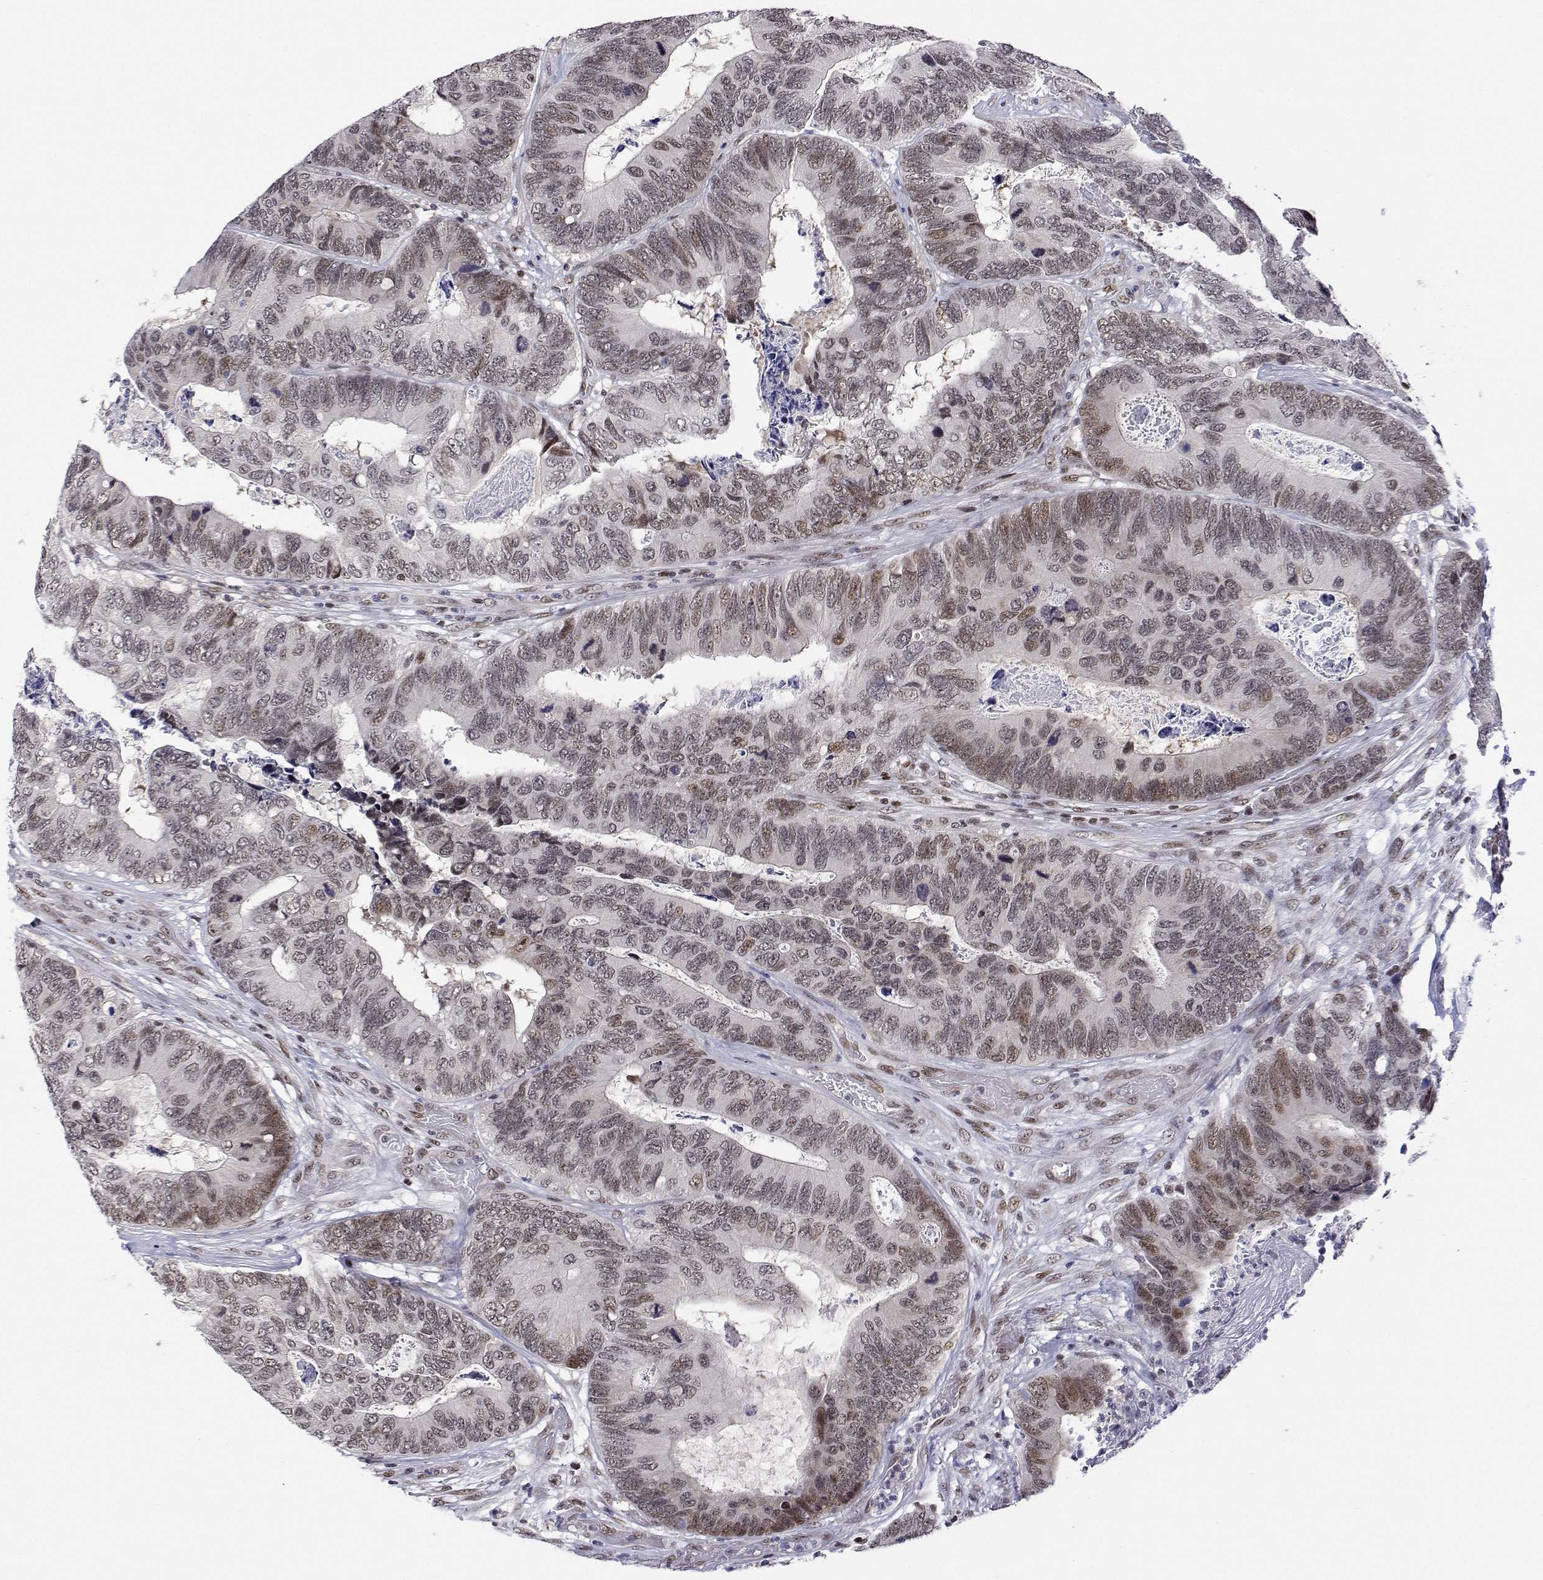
{"staining": {"intensity": "moderate", "quantity": "25%-75%", "location": "nuclear"}, "tissue": "colorectal cancer", "cell_type": "Tumor cells", "image_type": "cancer", "snomed": [{"axis": "morphology", "description": "Adenocarcinoma, NOS"}, {"axis": "topography", "description": "Colon"}], "caption": "The immunohistochemical stain shows moderate nuclear positivity in tumor cells of colorectal adenocarcinoma tissue. (Stains: DAB (3,3'-diaminobenzidine) in brown, nuclei in blue, Microscopy: brightfield microscopy at high magnification).", "gene": "XPC", "patient": {"sex": "female", "age": 67}}